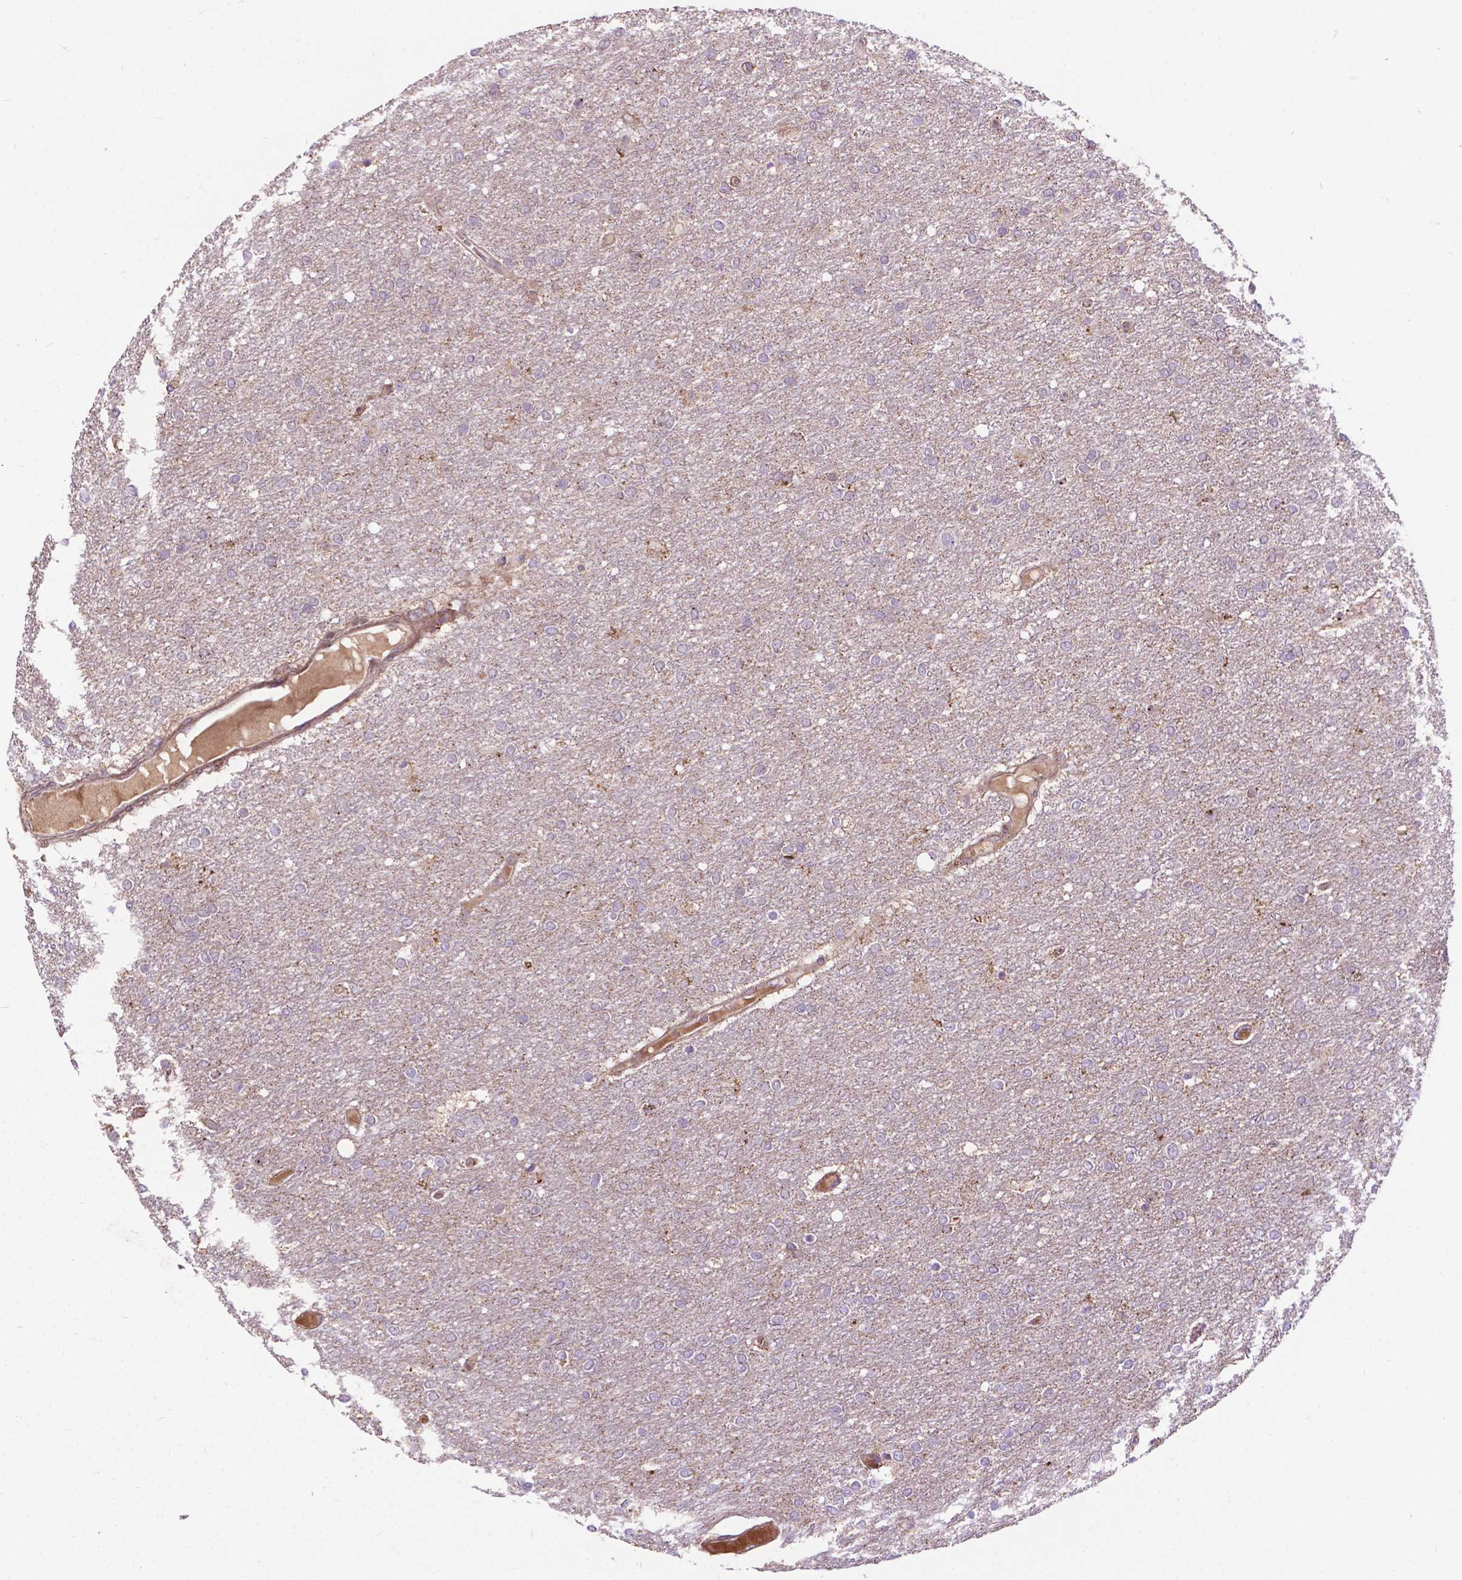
{"staining": {"intensity": "negative", "quantity": "none", "location": "none"}, "tissue": "glioma", "cell_type": "Tumor cells", "image_type": "cancer", "snomed": [{"axis": "morphology", "description": "Glioma, malignant, High grade"}, {"axis": "topography", "description": "Brain"}], "caption": "Protein analysis of malignant high-grade glioma displays no significant staining in tumor cells.", "gene": "CHMP4A", "patient": {"sex": "female", "age": 61}}